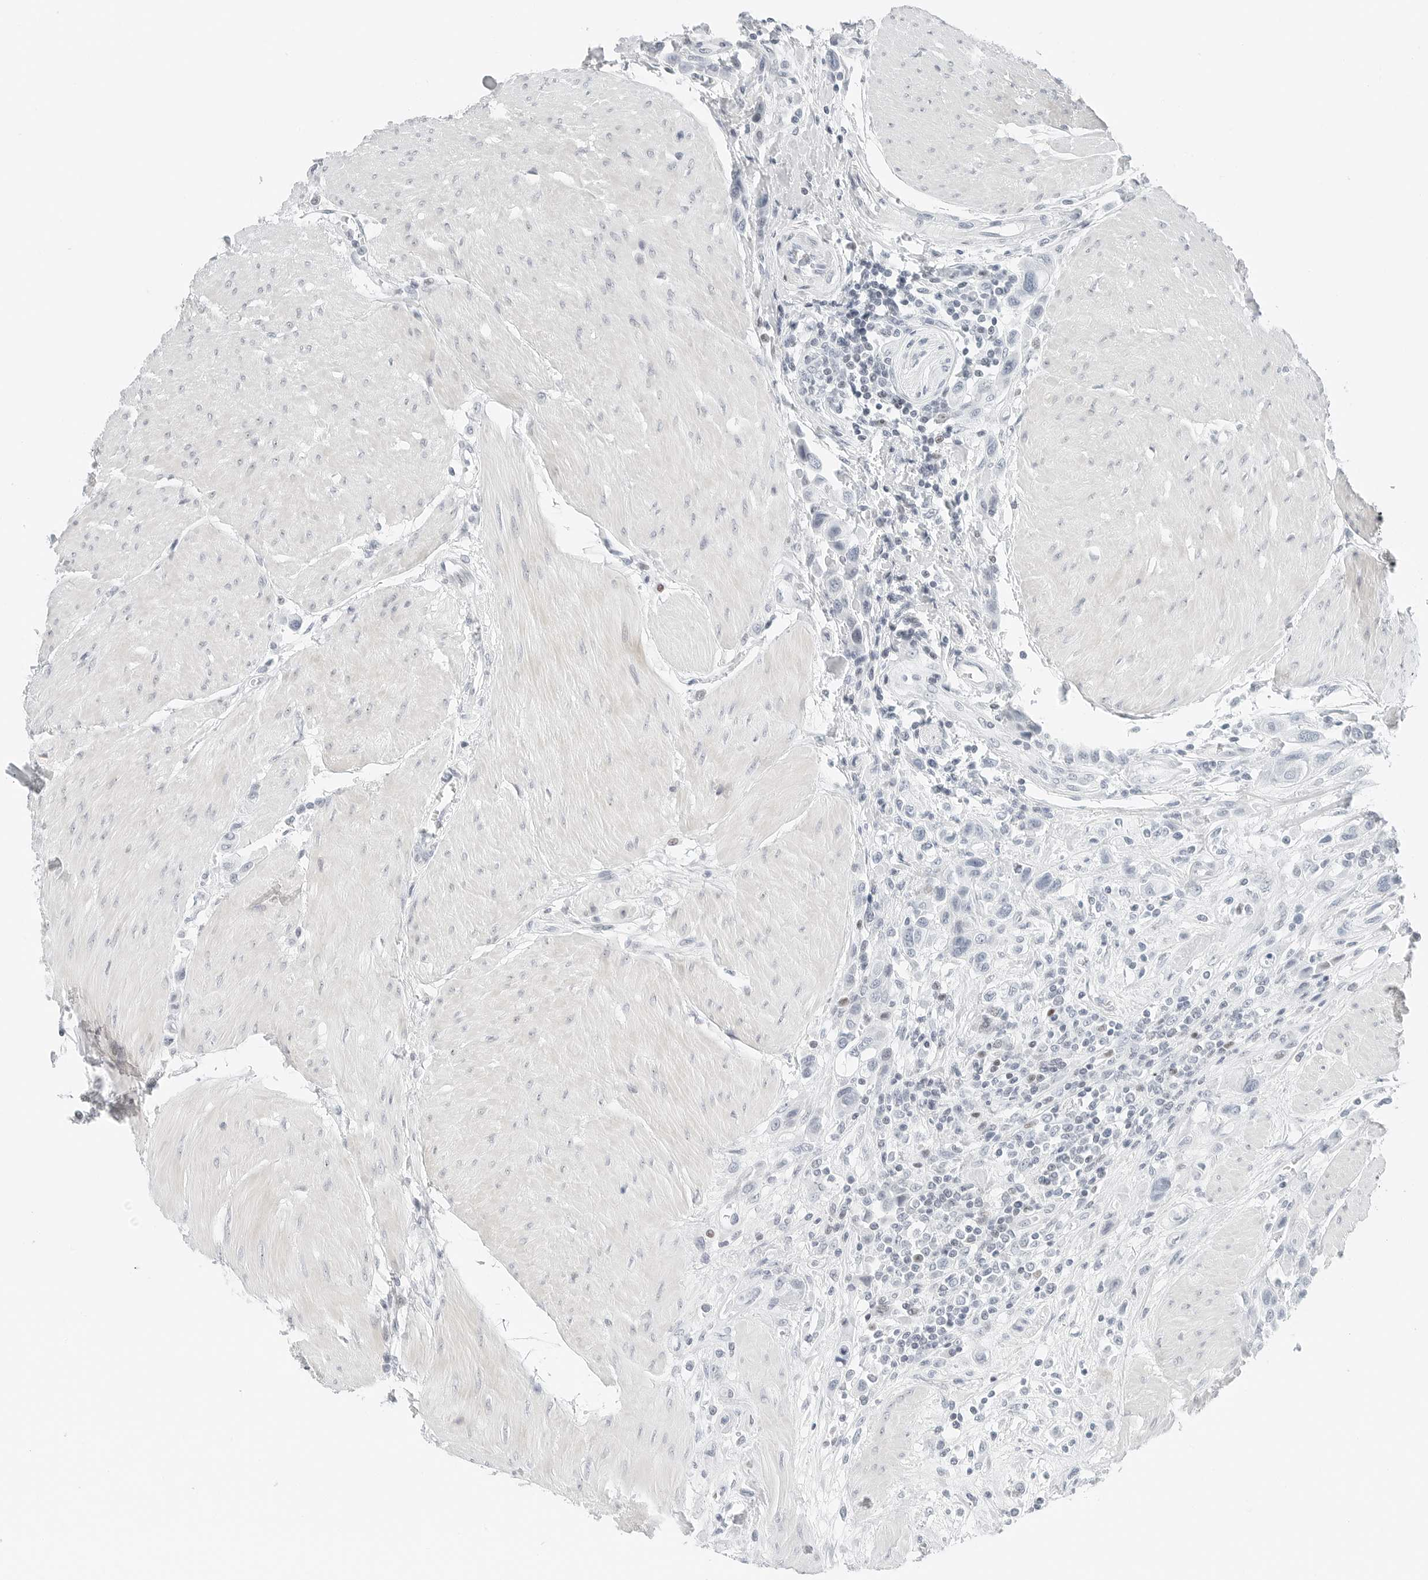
{"staining": {"intensity": "negative", "quantity": "none", "location": "none"}, "tissue": "urothelial cancer", "cell_type": "Tumor cells", "image_type": "cancer", "snomed": [{"axis": "morphology", "description": "Urothelial carcinoma, High grade"}, {"axis": "topography", "description": "Urinary bladder"}], "caption": "The IHC image has no significant expression in tumor cells of urothelial cancer tissue.", "gene": "NTMT2", "patient": {"sex": "male", "age": 50}}